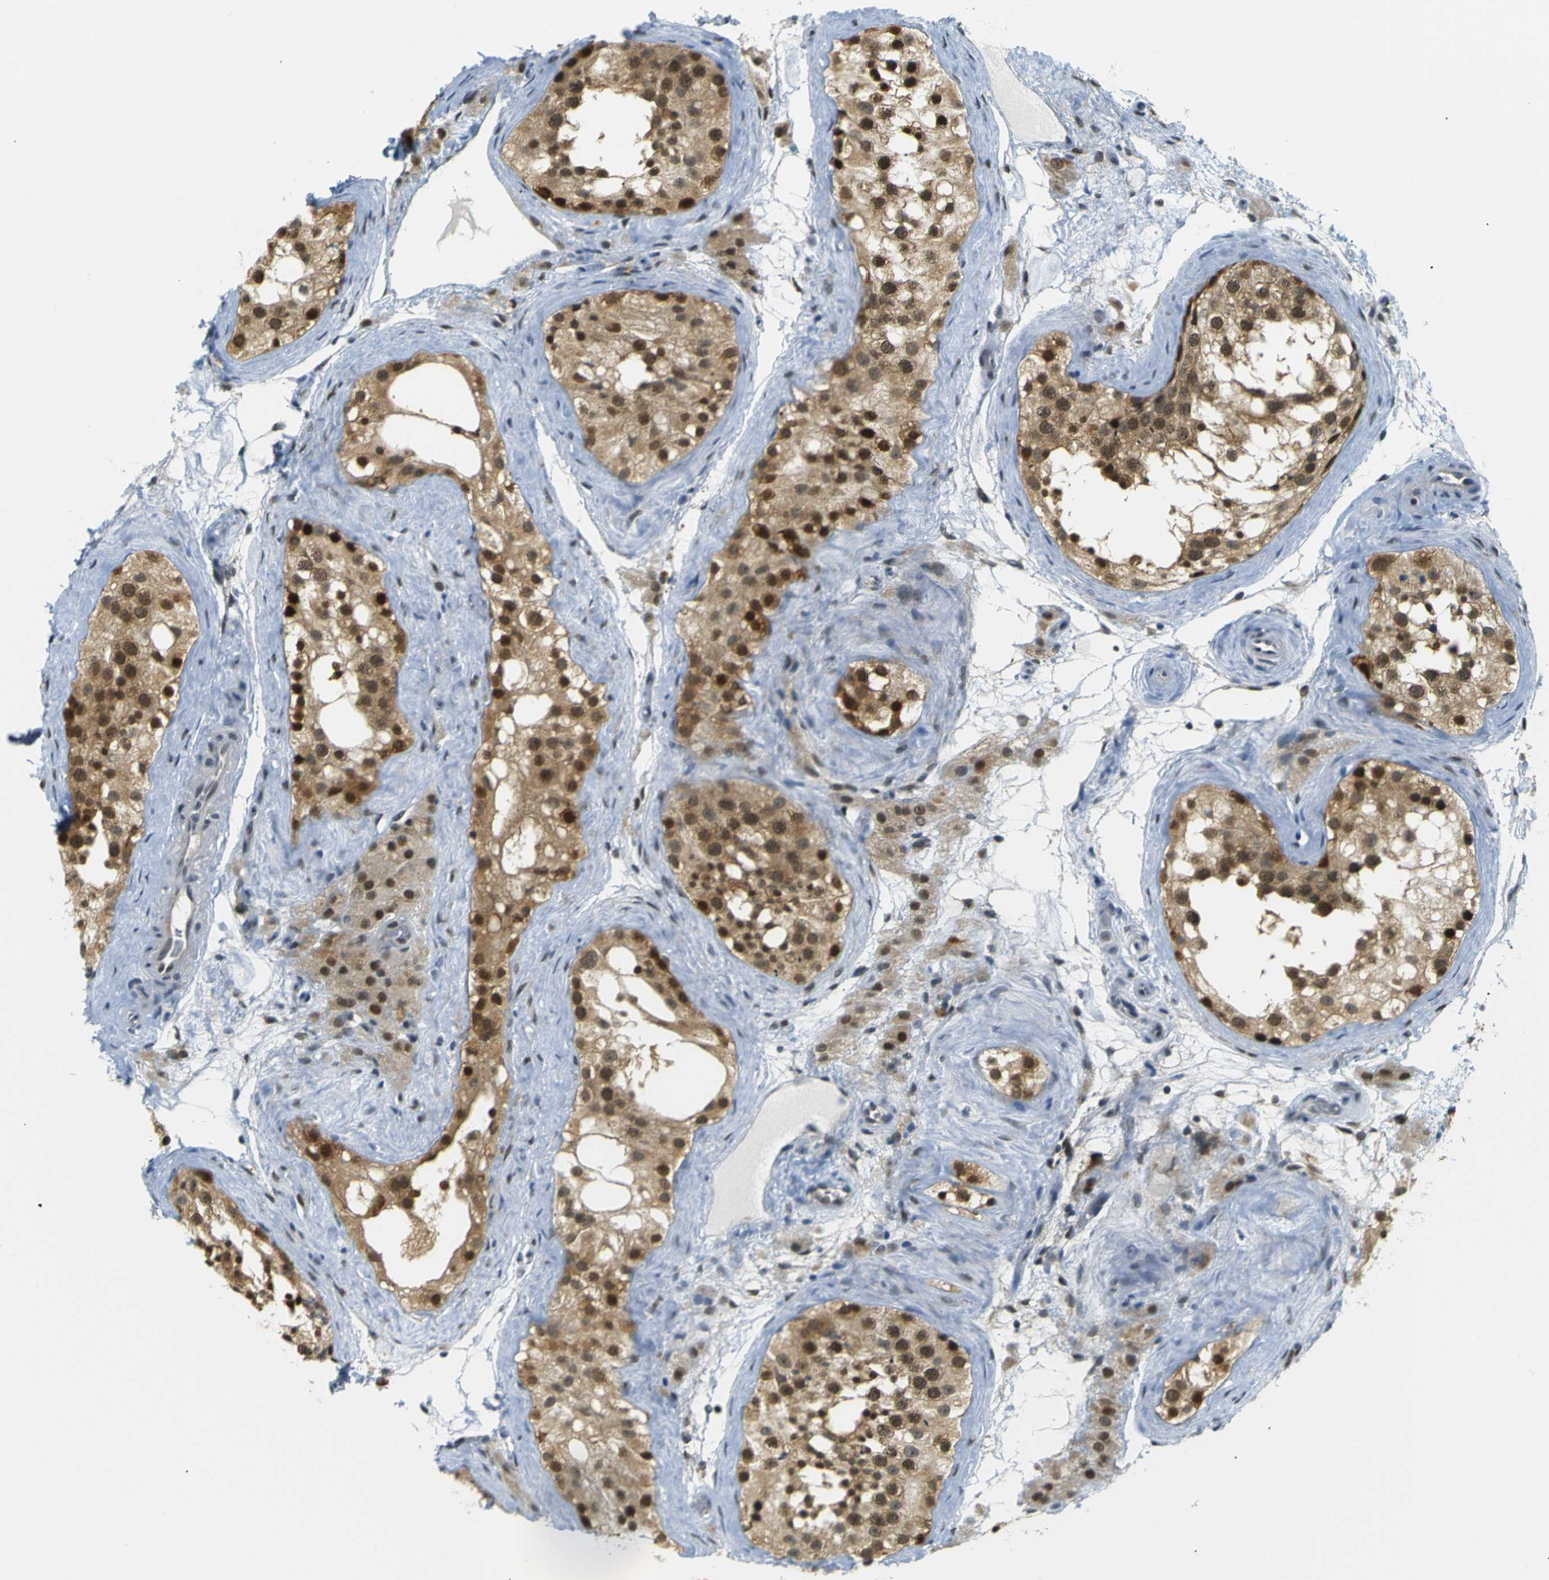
{"staining": {"intensity": "moderate", "quantity": ">75%", "location": "cytoplasmic/membranous,nuclear"}, "tissue": "testis", "cell_type": "Cells in seminiferous ducts", "image_type": "normal", "snomed": [{"axis": "morphology", "description": "Normal tissue, NOS"}, {"axis": "morphology", "description": "Seminoma, NOS"}, {"axis": "topography", "description": "Testis"}], "caption": "Immunohistochemistry (IHC) histopathology image of benign testis: human testis stained using immunohistochemistry (IHC) demonstrates medium levels of moderate protein expression localized specifically in the cytoplasmic/membranous,nuclear of cells in seminiferous ducts, appearing as a cytoplasmic/membranous,nuclear brown color.", "gene": "SKP1", "patient": {"sex": "male", "age": 71}}